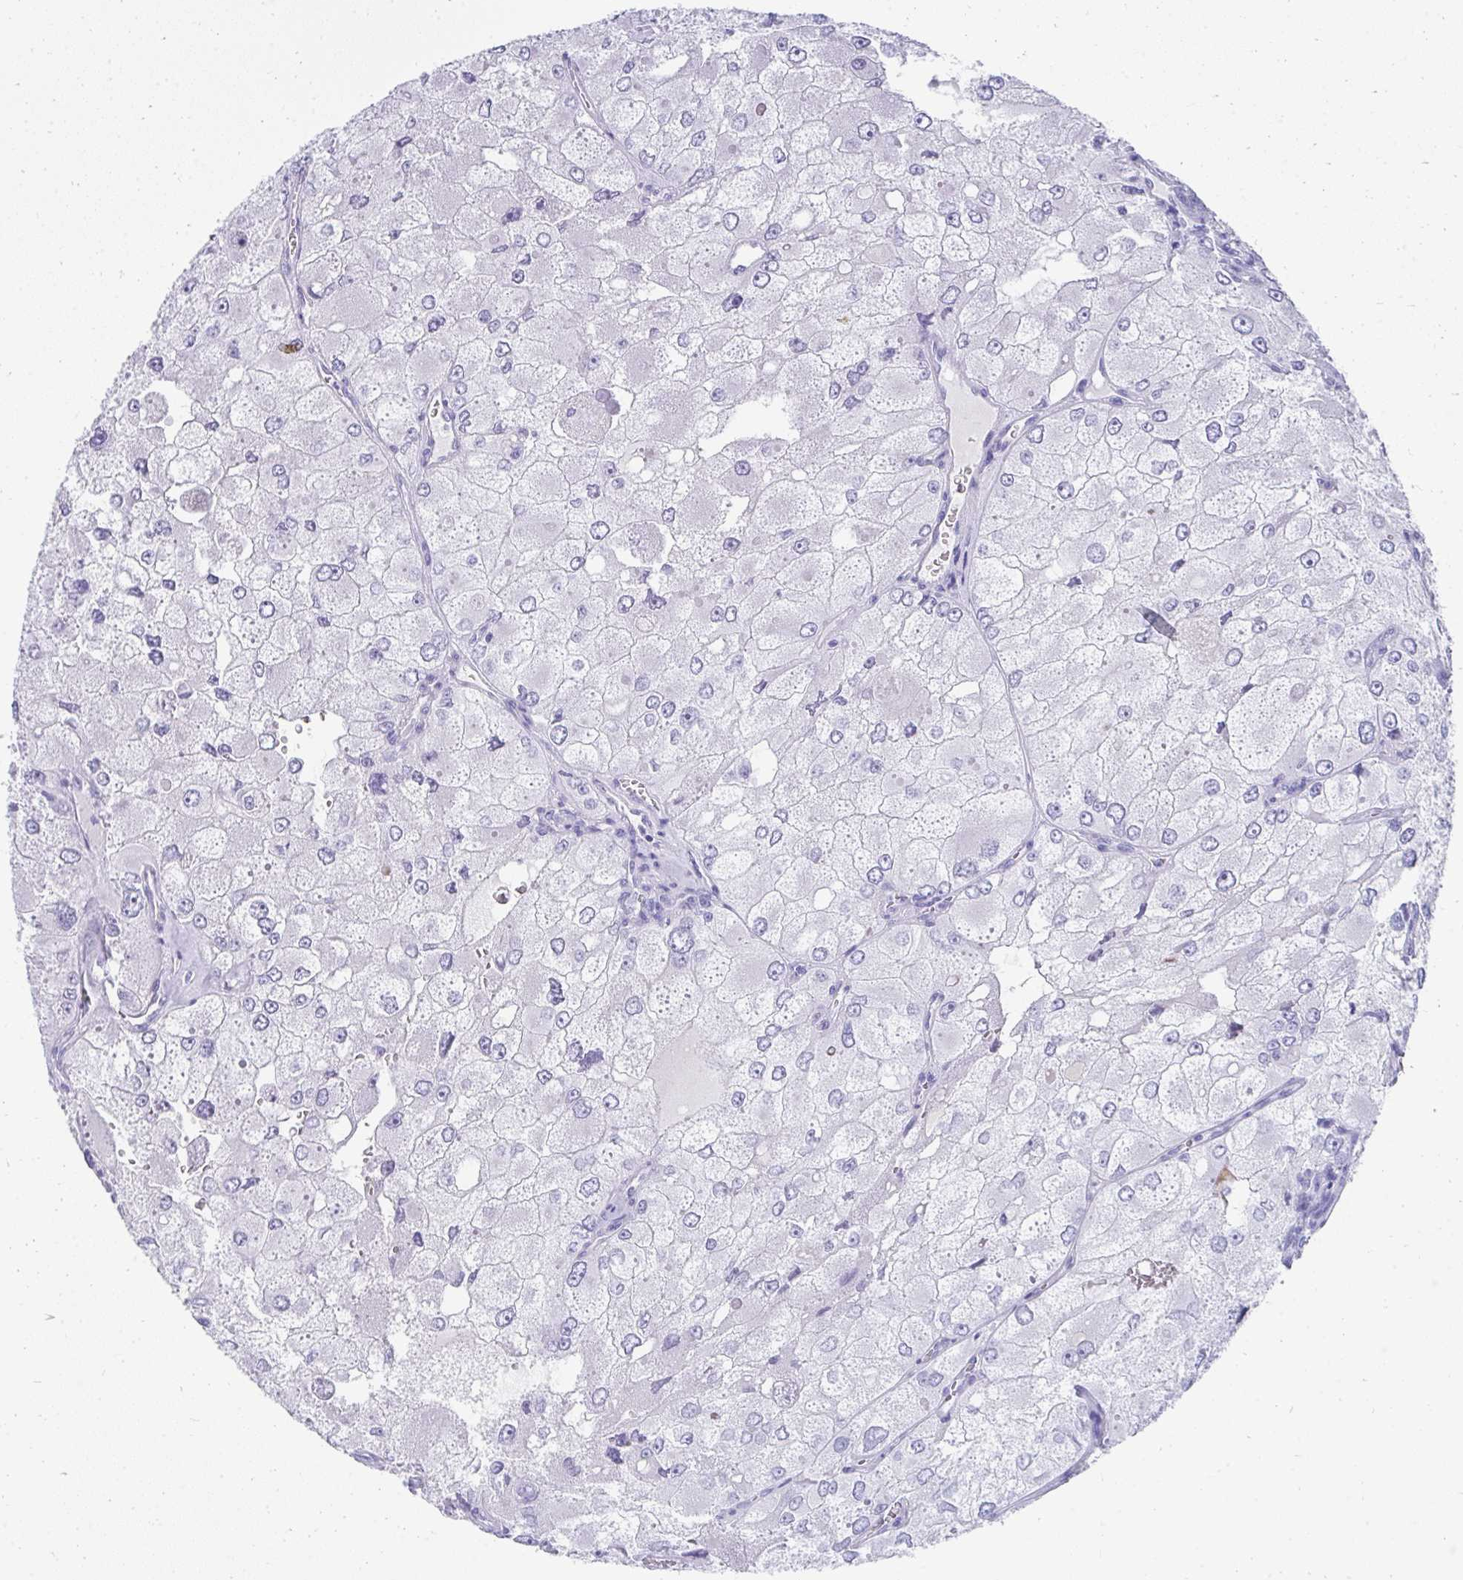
{"staining": {"intensity": "negative", "quantity": "none", "location": "none"}, "tissue": "renal cancer", "cell_type": "Tumor cells", "image_type": "cancer", "snomed": [{"axis": "morphology", "description": "Adenocarcinoma, NOS"}, {"axis": "topography", "description": "Kidney"}], "caption": "This micrograph is of renal cancer stained with immunohistochemistry (IHC) to label a protein in brown with the nuclei are counter-stained blue. There is no expression in tumor cells. The staining is performed using DAB (3,3'-diaminobenzidine) brown chromogen with nuclei counter-stained in using hematoxylin.", "gene": "TNNT1", "patient": {"sex": "female", "age": 70}}